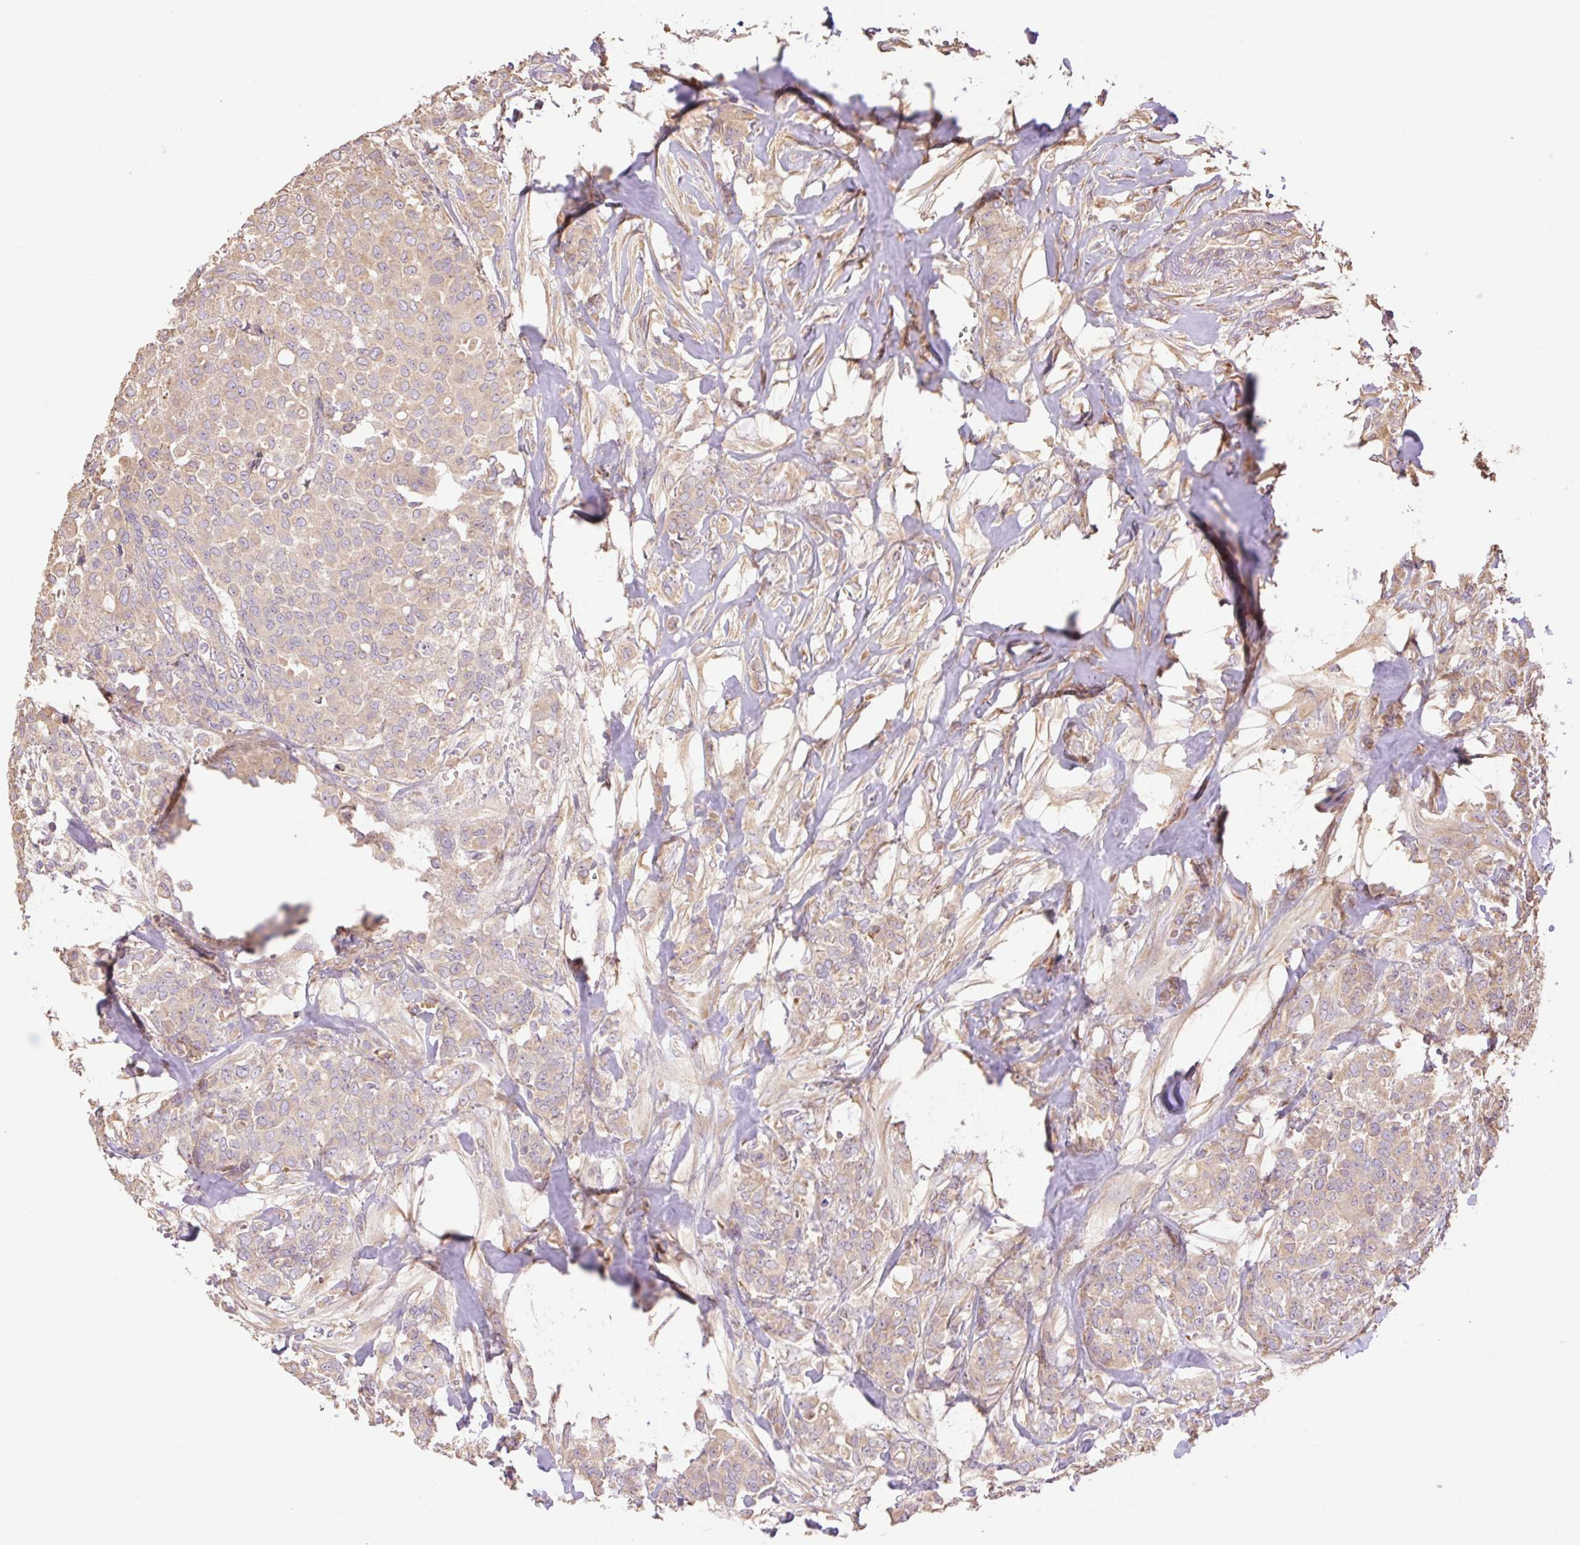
{"staining": {"intensity": "weak", "quantity": "25%-75%", "location": "cytoplasmic/membranous"}, "tissue": "breast cancer", "cell_type": "Tumor cells", "image_type": "cancer", "snomed": [{"axis": "morphology", "description": "Lobular carcinoma"}, {"axis": "topography", "description": "Breast"}], "caption": "IHC histopathology image of neoplastic tissue: human breast cancer (lobular carcinoma) stained using immunohistochemistry (IHC) reveals low levels of weak protein expression localized specifically in the cytoplasmic/membranous of tumor cells, appearing as a cytoplasmic/membranous brown color.", "gene": "DESI1", "patient": {"sex": "female", "age": 91}}